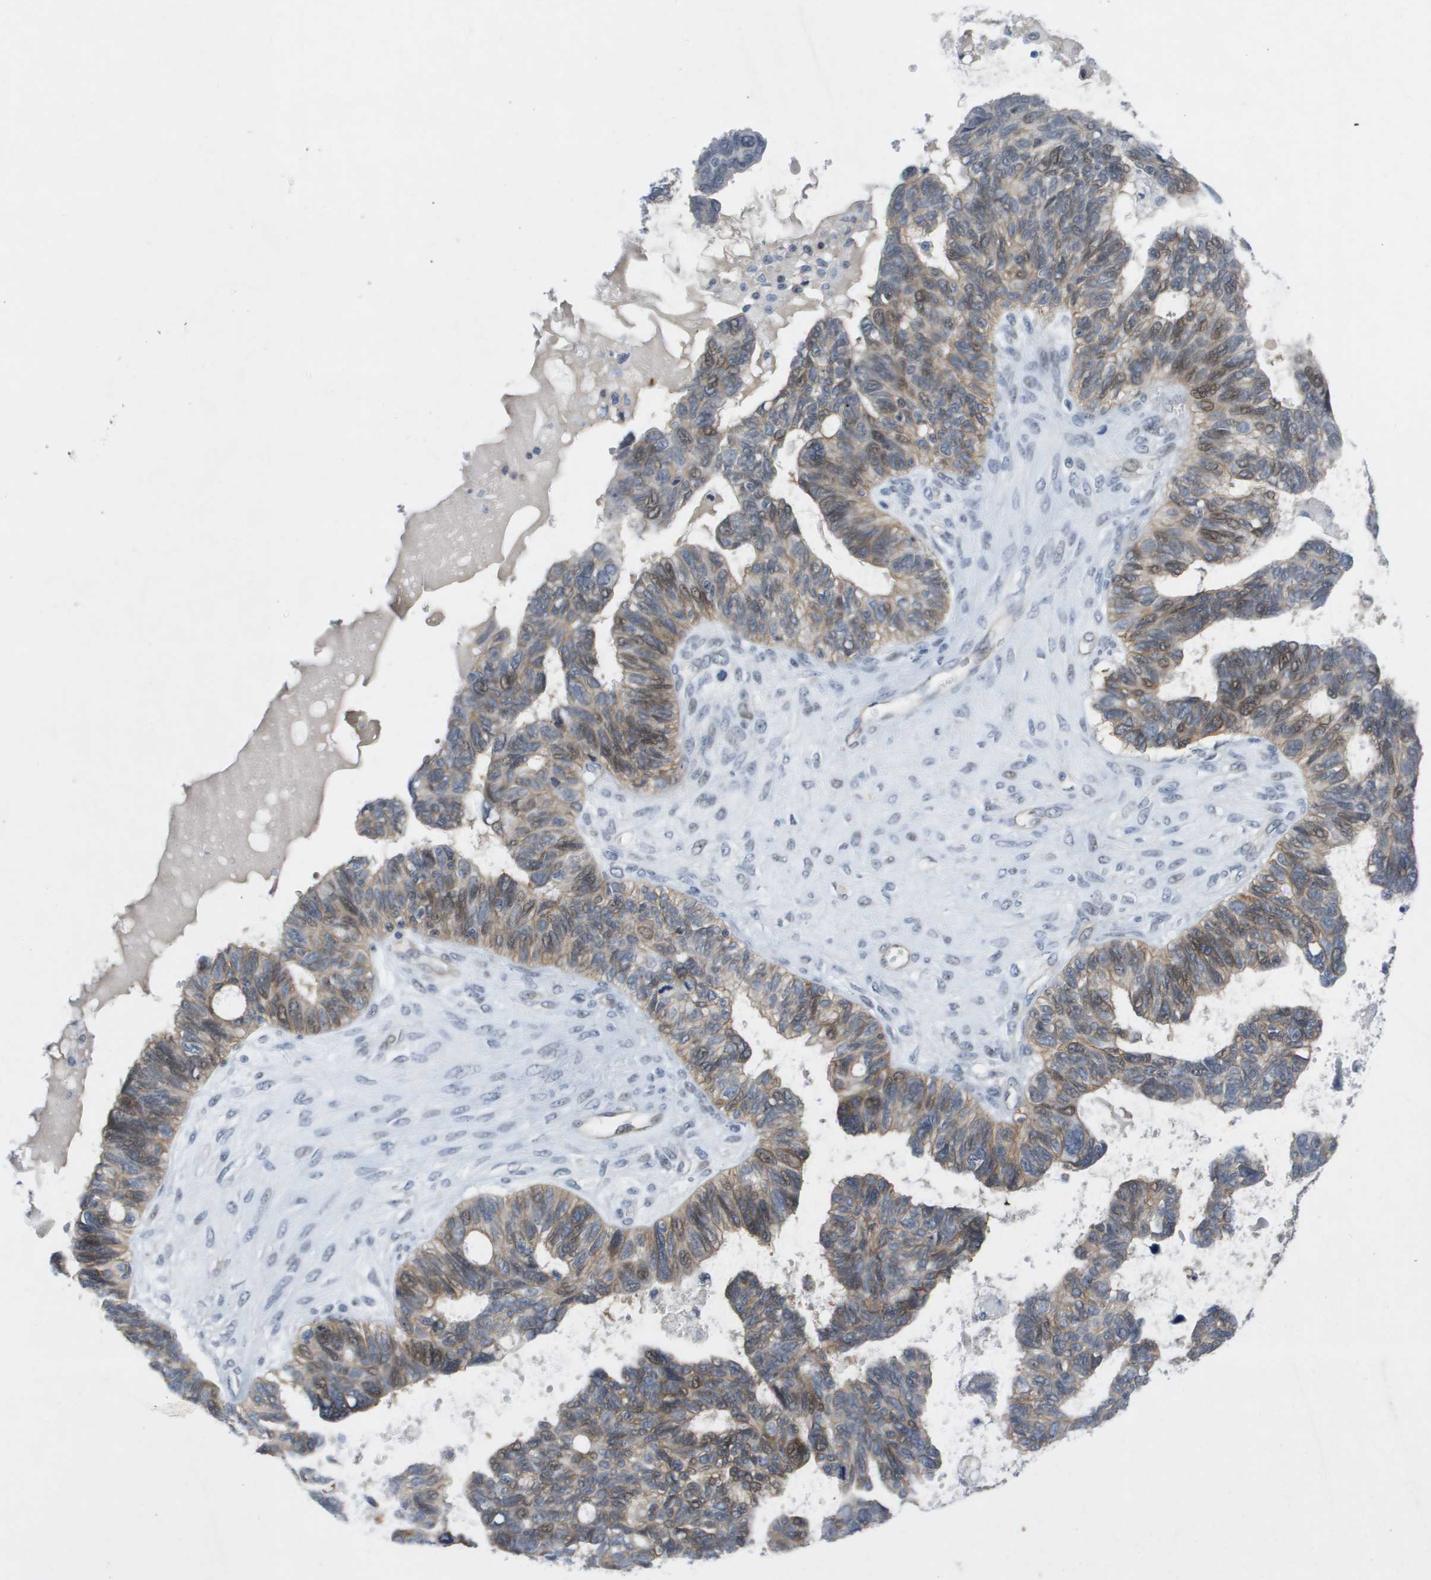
{"staining": {"intensity": "moderate", "quantity": ">75%", "location": "cytoplasmic/membranous"}, "tissue": "ovarian cancer", "cell_type": "Tumor cells", "image_type": "cancer", "snomed": [{"axis": "morphology", "description": "Cystadenocarcinoma, serous, NOS"}, {"axis": "topography", "description": "Ovary"}], "caption": "About >75% of tumor cells in human ovarian serous cystadenocarcinoma reveal moderate cytoplasmic/membranous protein positivity as visualized by brown immunohistochemical staining.", "gene": "MTARC2", "patient": {"sex": "female", "age": 79}}